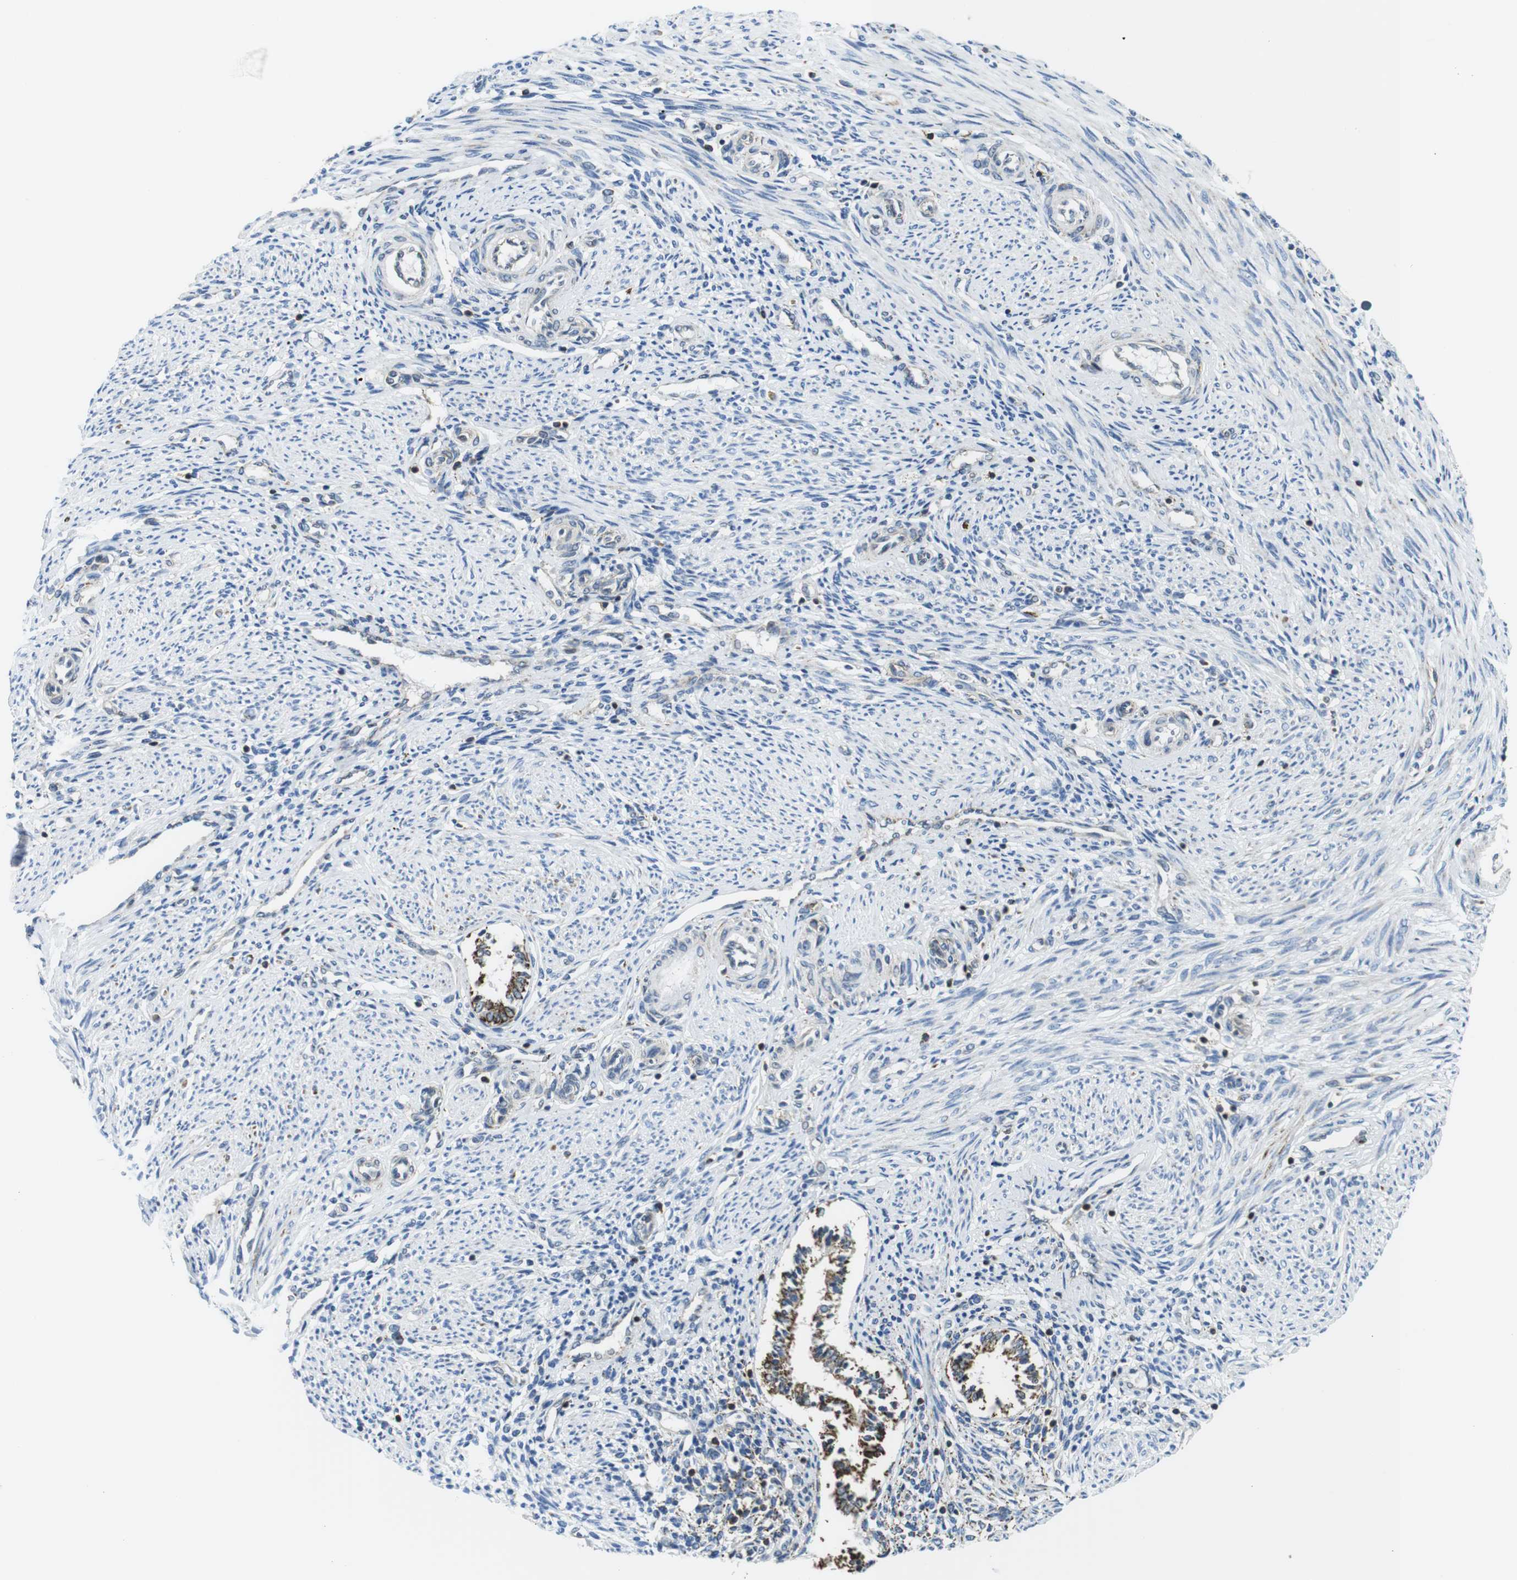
{"staining": {"intensity": "moderate", "quantity": "25%-75%", "location": "cytoplasmic/membranous"}, "tissue": "endometrium", "cell_type": "Cells in endometrial stroma", "image_type": "normal", "snomed": [{"axis": "morphology", "description": "Normal tissue, NOS"}, {"axis": "topography", "description": "Endometrium"}], "caption": "Immunohistochemical staining of unremarkable human endometrium exhibits 25%-75% levels of moderate cytoplasmic/membranous protein staining in about 25%-75% of cells in endometrial stroma.", "gene": "KCNE3", "patient": {"sex": "female", "age": 42}}